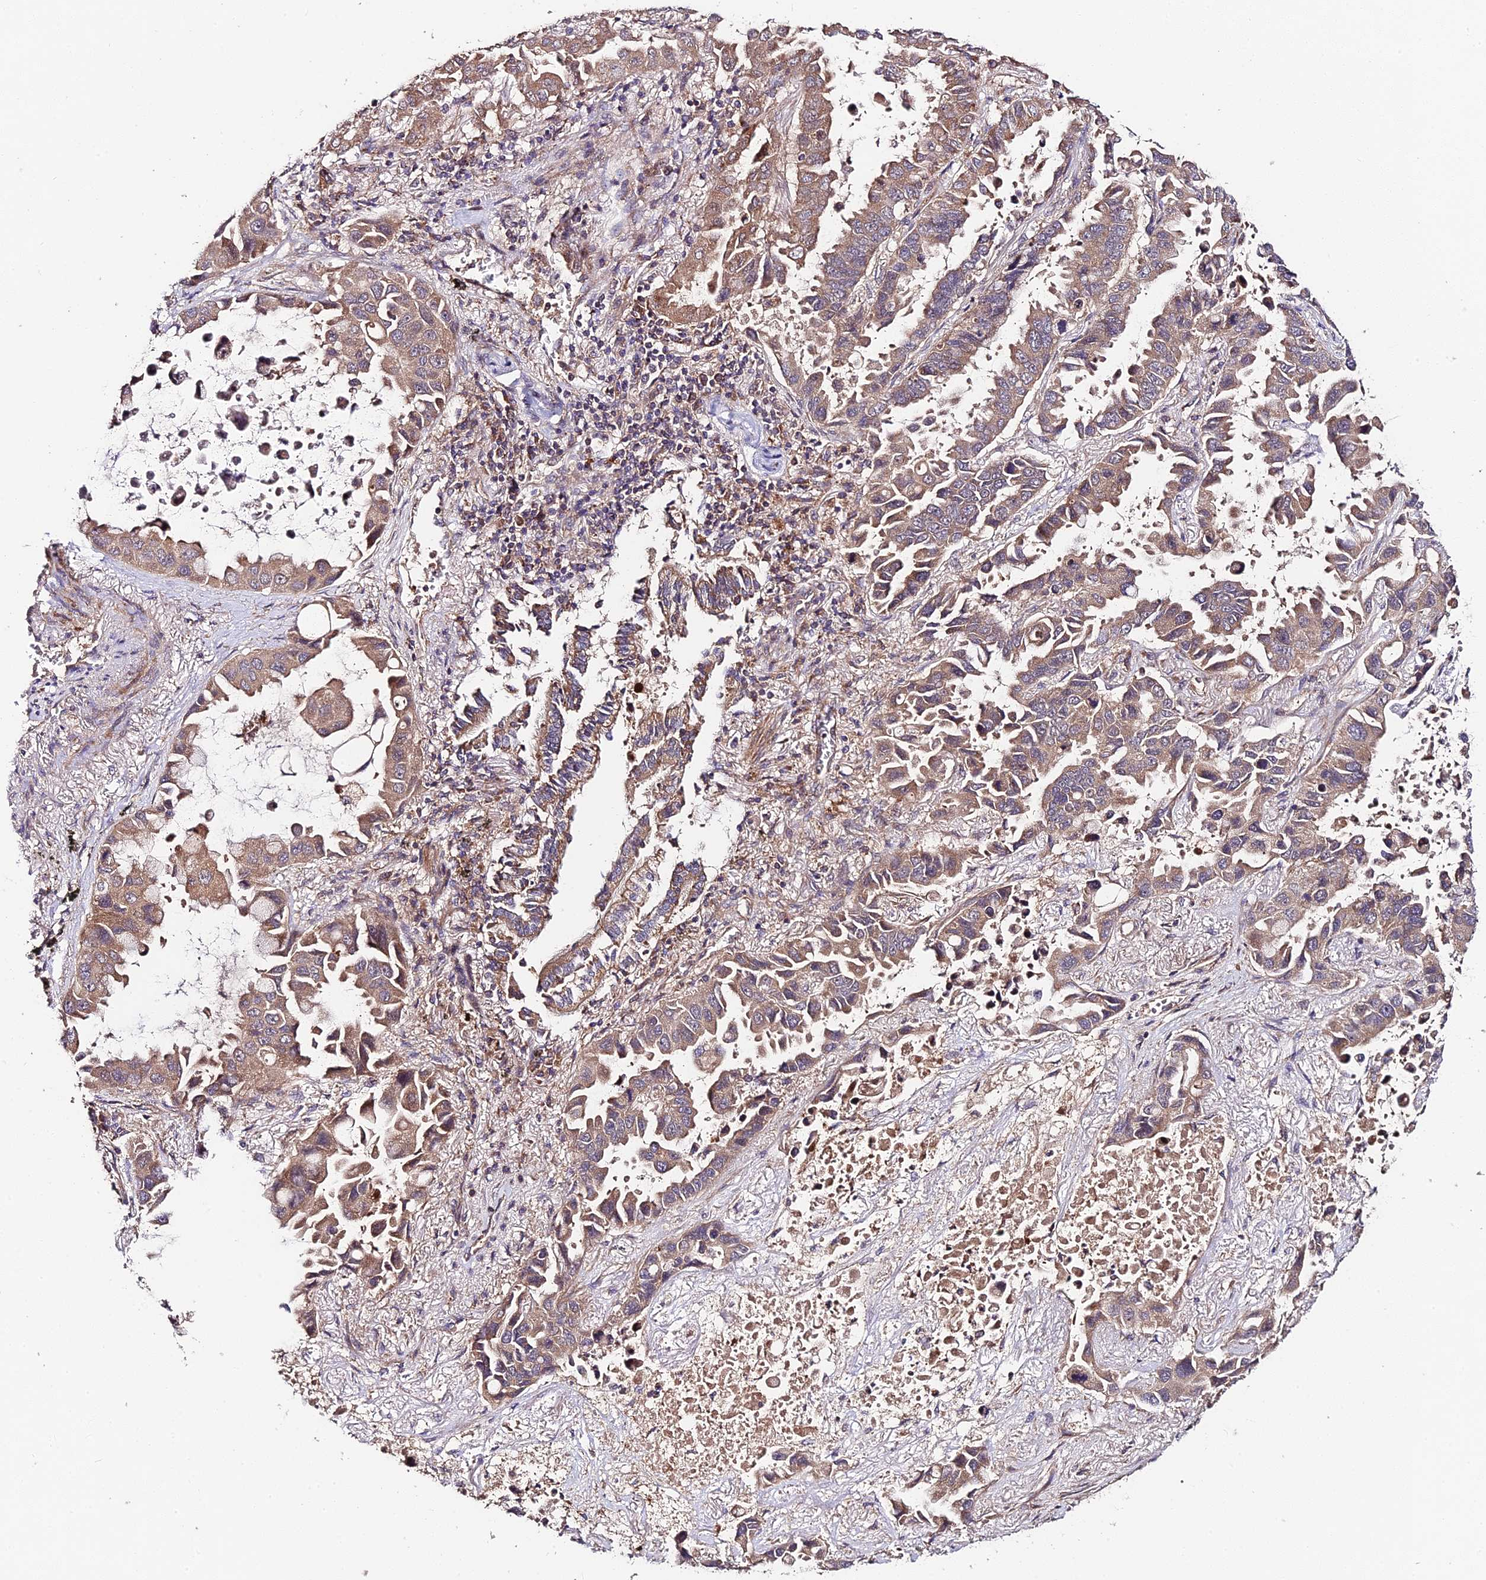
{"staining": {"intensity": "moderate", "quantity": ">75%", "location": "cytoplasmic/membranous"}, "tissue": "lung cancer", "cell_type": "Tumor cells", "image_type": "cancer", "snomed": [{"axis": "morphology", "description": "Adenocarcinoma, NOS"}, {"axis": "topography", "description": "Lung"}], "caption": "Brown immunohistochemical staining in human lung cancer reveals moderate cytoplasmic/membranous positivity in approximately >75% of tumor cells.", "gene": "C3orf20", "patient": {"sex": "male", "age": 64}}